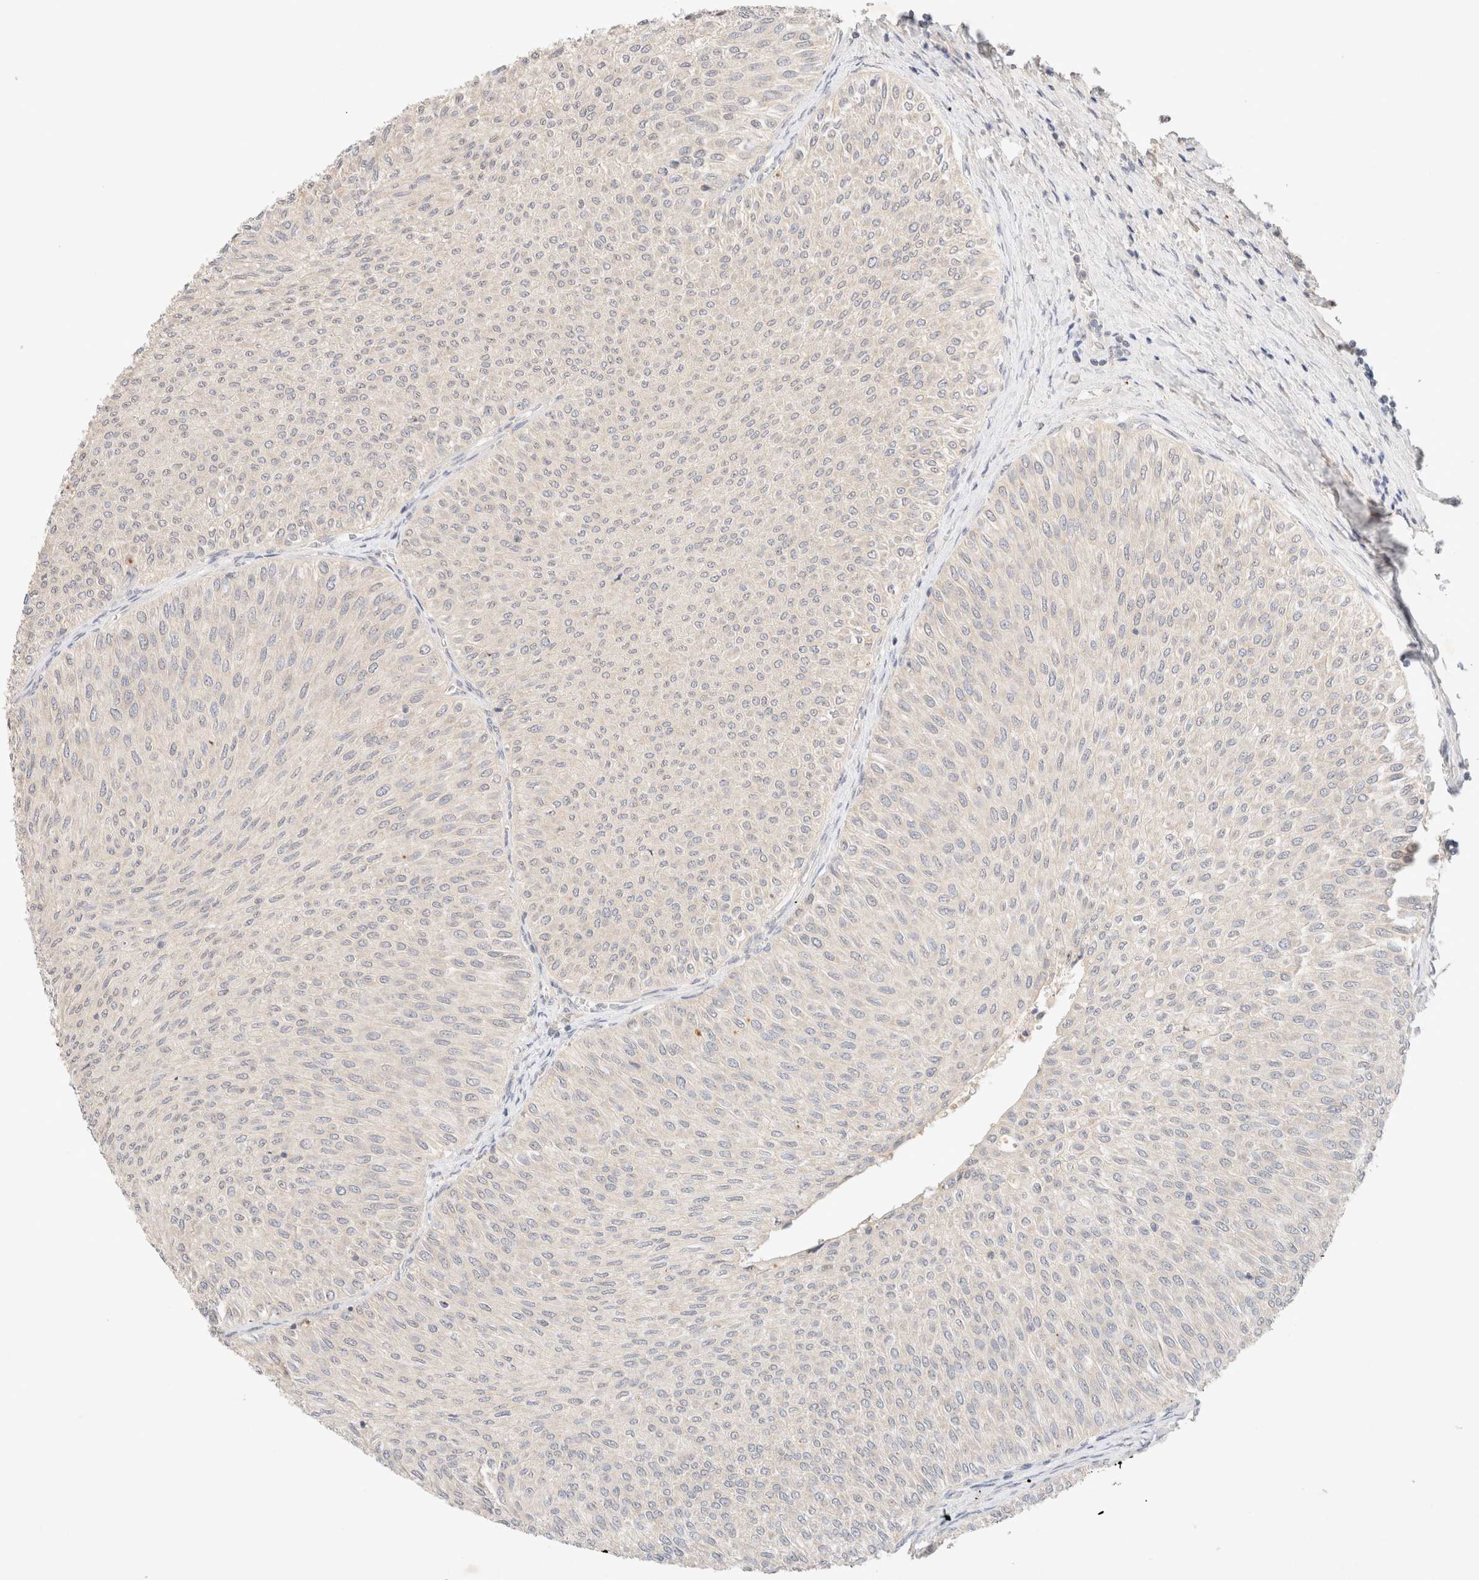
{"staining": {"intensity": "negative", "quantity": "none", "location": "none"}, "tissue": "urothelial cancer", "cell_type": "Tumor cells", "image_type": "cancer", "snomed": [{"axis": "morphology", "description": "Urothelial carcinoma, Low grade"}, {"axis": "topography", "description": "Urinary bladder"}], "caption": "High magnification brightfield microscopy of urothelial cancer stained with DAB (3,3'-diaminobenzidine) (brown) and counterstained with hematoxylin (blue): tumor cells show no significant expression.", "gene": "SARM1", "patient": {"sex": "male", "age": 78}}